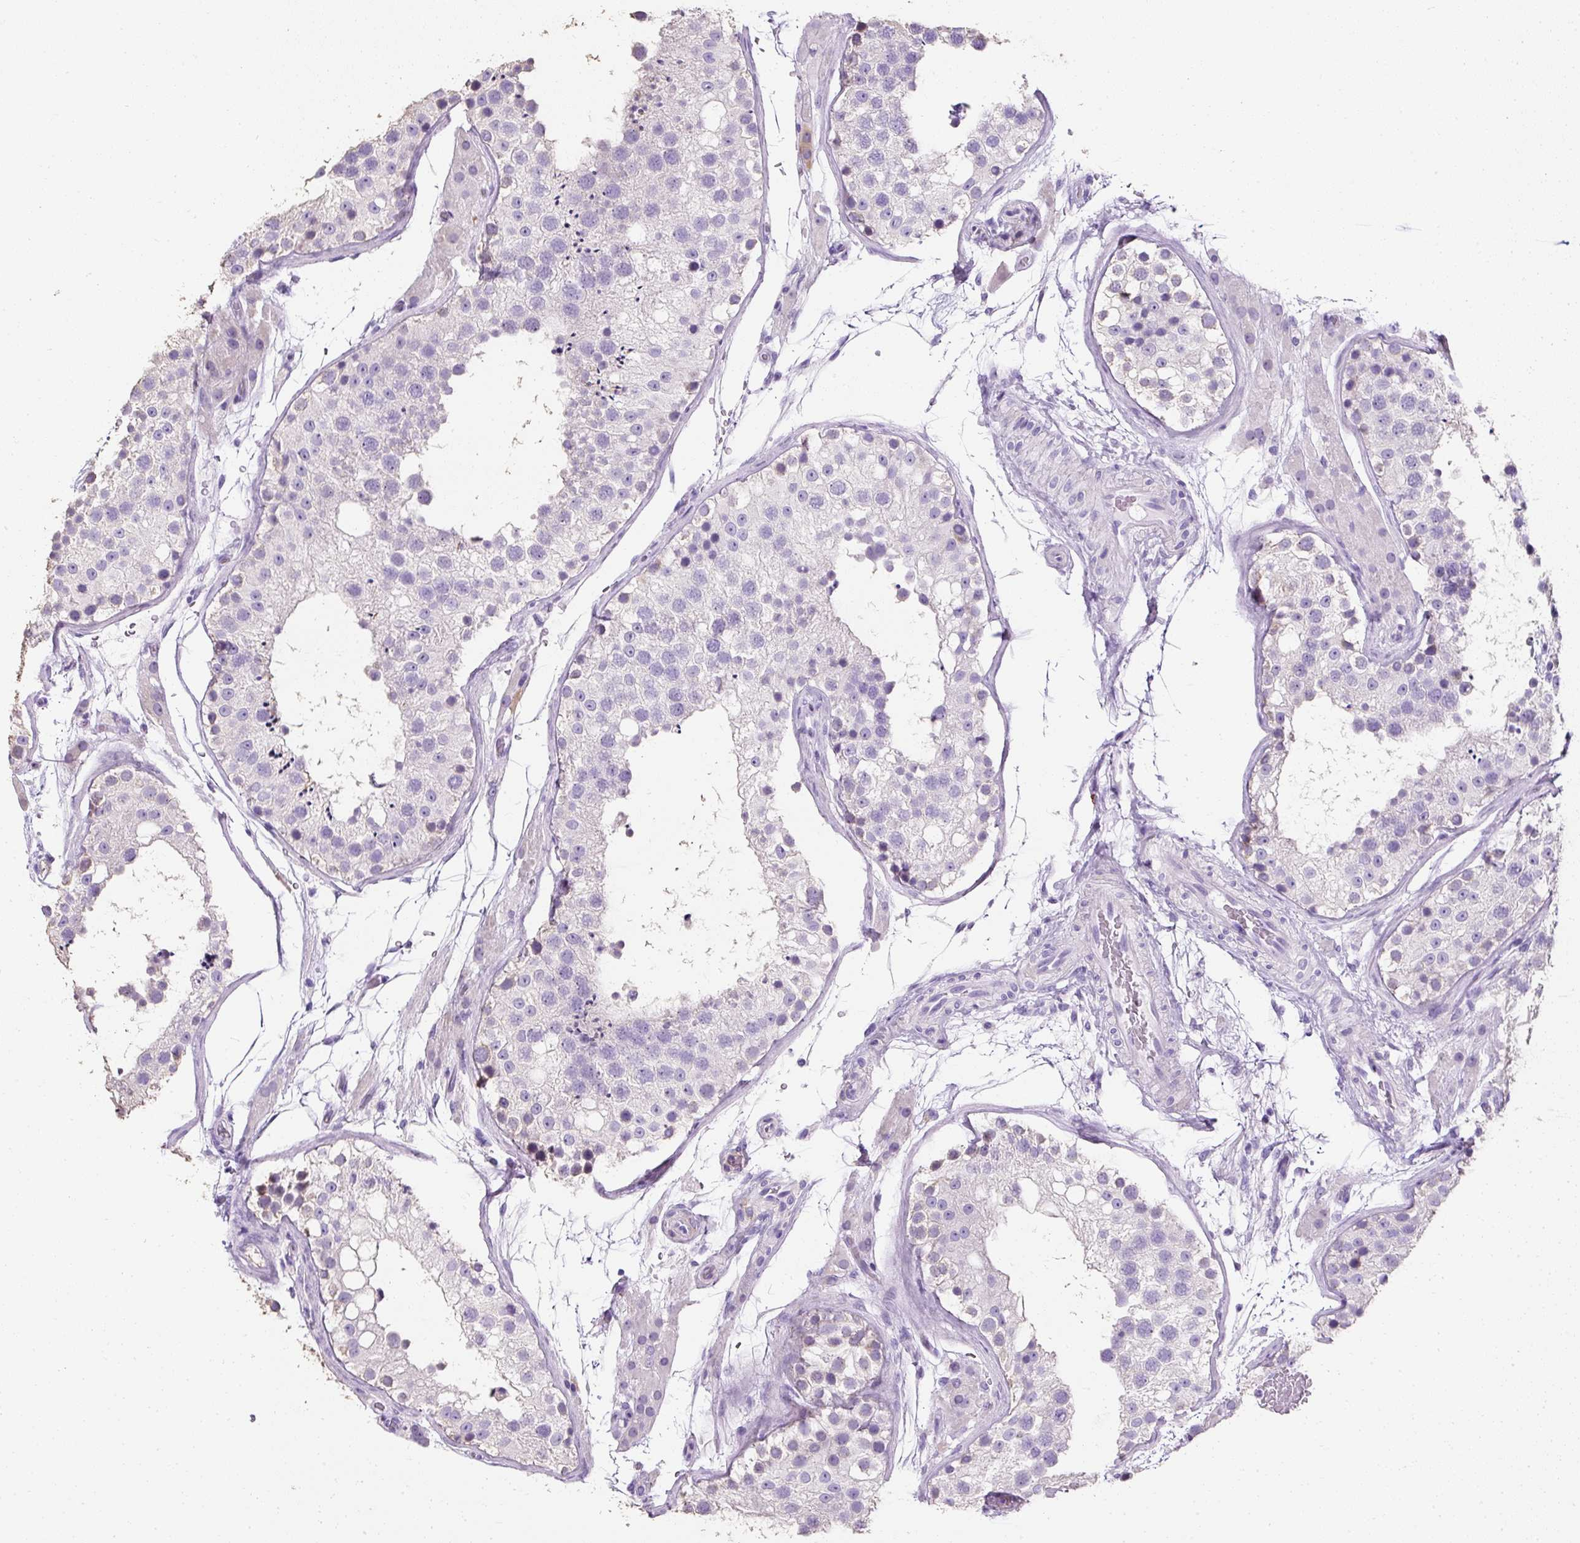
{"staining": {"intensity": "negative", "quantity": "none", "location": "none"}, "tissue": "testis", "cell_type": "Cells in seminiferous ducts", "image_type": "normal", "snomed": [{"axis": "morphology", "description": "Normal tissue, NOS"}, {"axis": "topography", "description": "Testis"}], "caption": "High power microscopy histopathology image of an IHC histopathology image of benign testis, revealing no significant staining in cells in seminiferous ducts. (Immunohistochemistry (ihc), brightfield microscopy, high magnification).", "gene": "C2CD4C", "patient": {"sex": "male", "age": 26}}